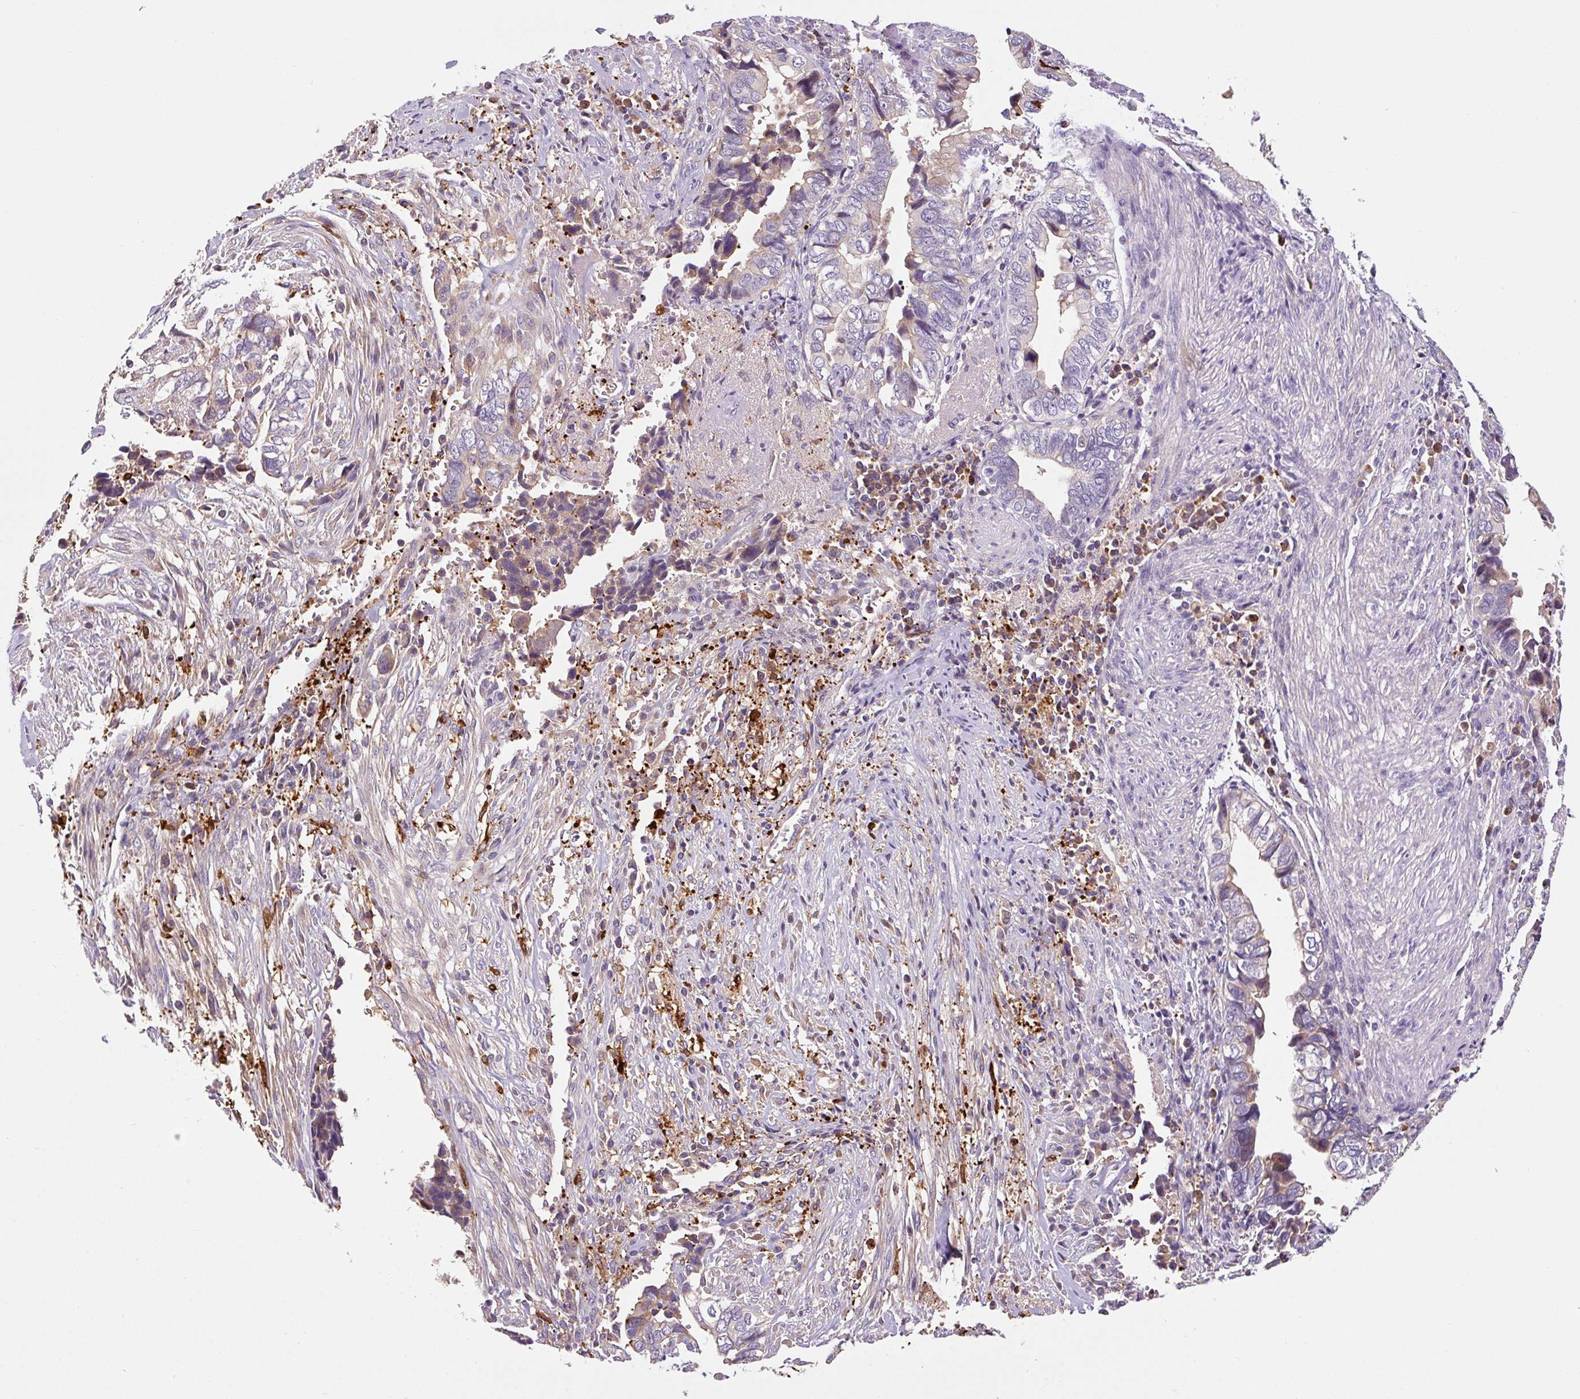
{"staining": {"intensity": "weak", "quantity": "<25%", "location": "cytoplasmic/membranous"}, "tissue": "liver cancer", "cell_type": "Tumor cells", "image_type": "cancer", "snomed": [{"axis": "morphology", "description": "Cholangiocarcinoma"}, {"axis": "topography", "description": "Liver"}], "caption": "The image exhibits no staining of tumor cells in cholangiocarcinoma (liver).", "gene": "FUT10", "patient": {"sex": "female", "age": 79}}